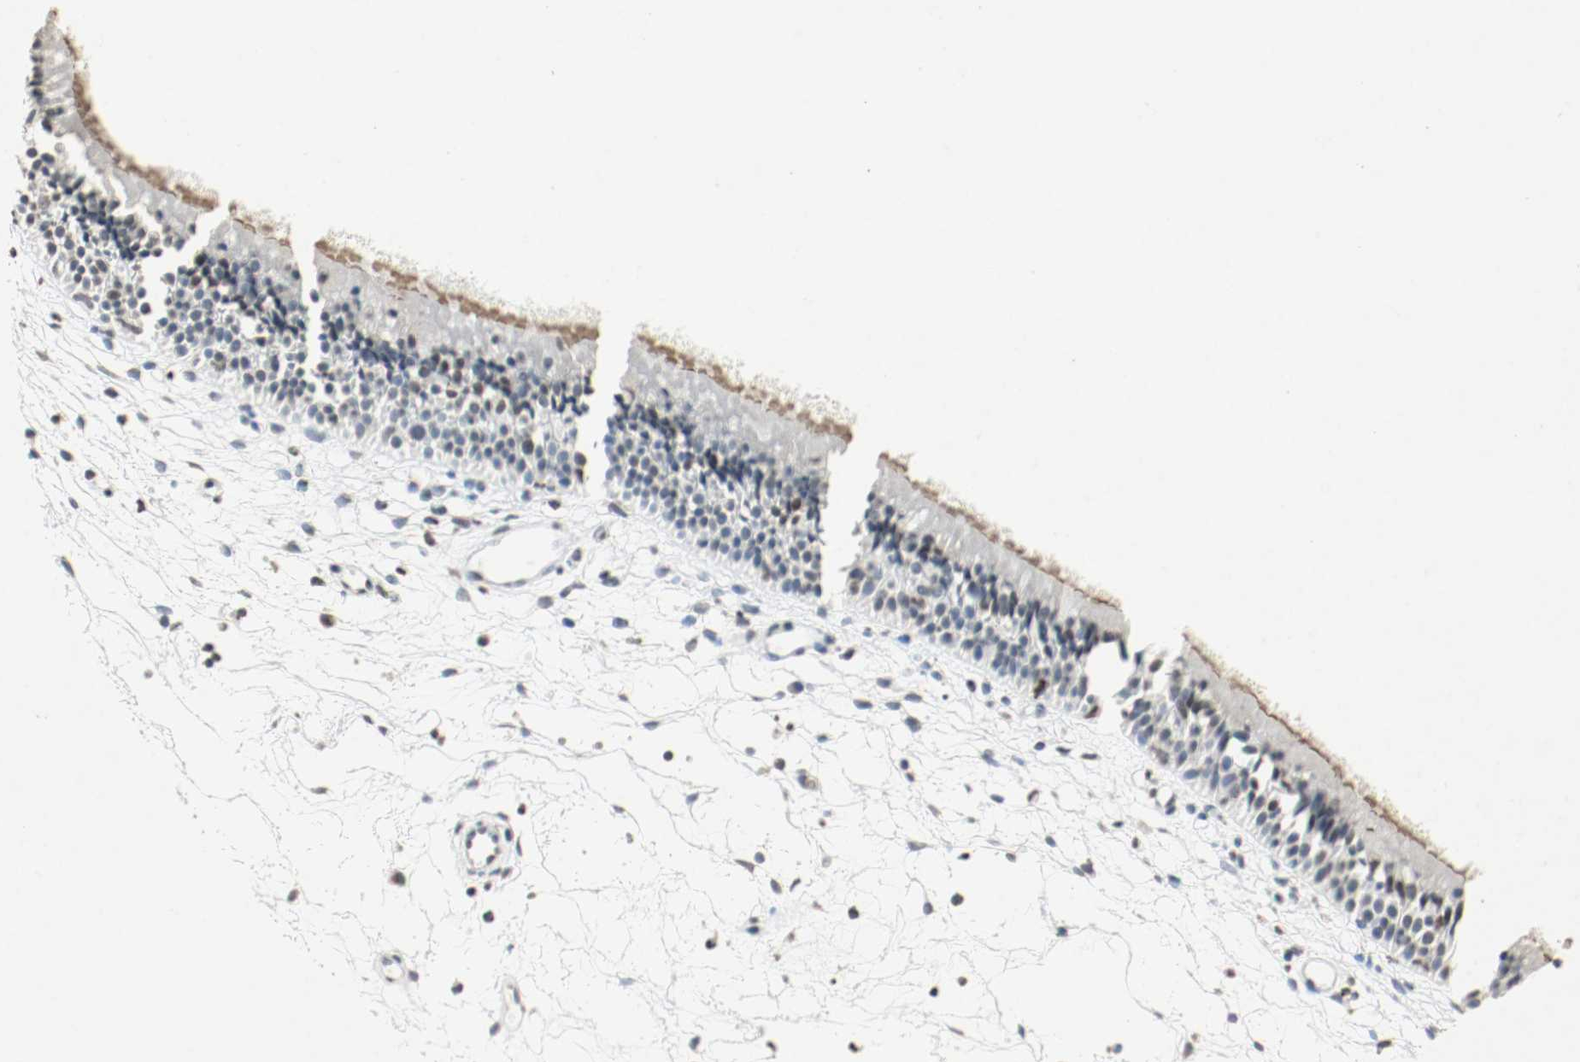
{"staining": {"intensity": "strong", "quantity": "<25%", "location": "cytoplasmic/membranous"}, "tissue": "nasopharynx", "cell_type": "Respiratory epithelial cells", "image_type": "normal", "snomed": [{"axis": "morphology", "description": "Normal tissue, NOS"}, {"axis": "topography", "description": "Nasopharynx"}], "caption": "Brown immunohistochemical staining in normal human nasopharynx displays strong cytoplasmic/membranous expression in about <25% of respiratory epithelial cells.", "gene": "DNMT1", "patient": {"sex": "female", "age": 54}}